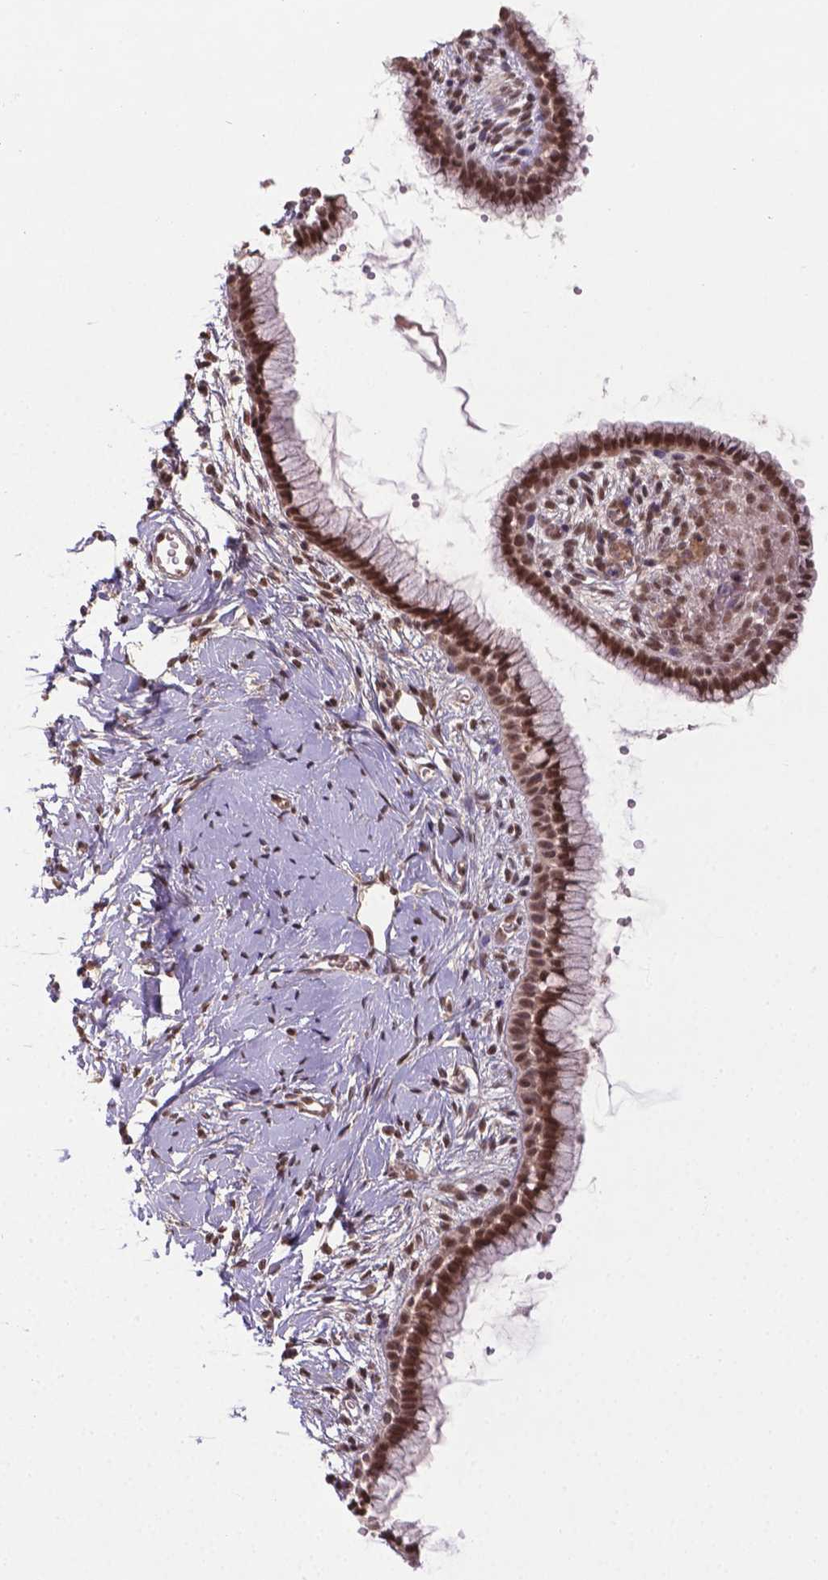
{"staining": {"intensity": "moderate", "quantity": ">75%", "location": "nuclear"}, "tissue": "cervix", "cell_type": "Glandular cells", "image_type": "normal", "snomed": [{"axis": "morphology", "description": "Normal tissue, NOS"}, {"axis": "topography", "description": "Cervix"}], "caption": "Immunohistochemical staining of unremarkable human cervix displays moderate nuclear protein positivity in approximately >75% of glandular cells.", "gene": "ANKRD54", "patient": {"sex": "female", "age": 40}}